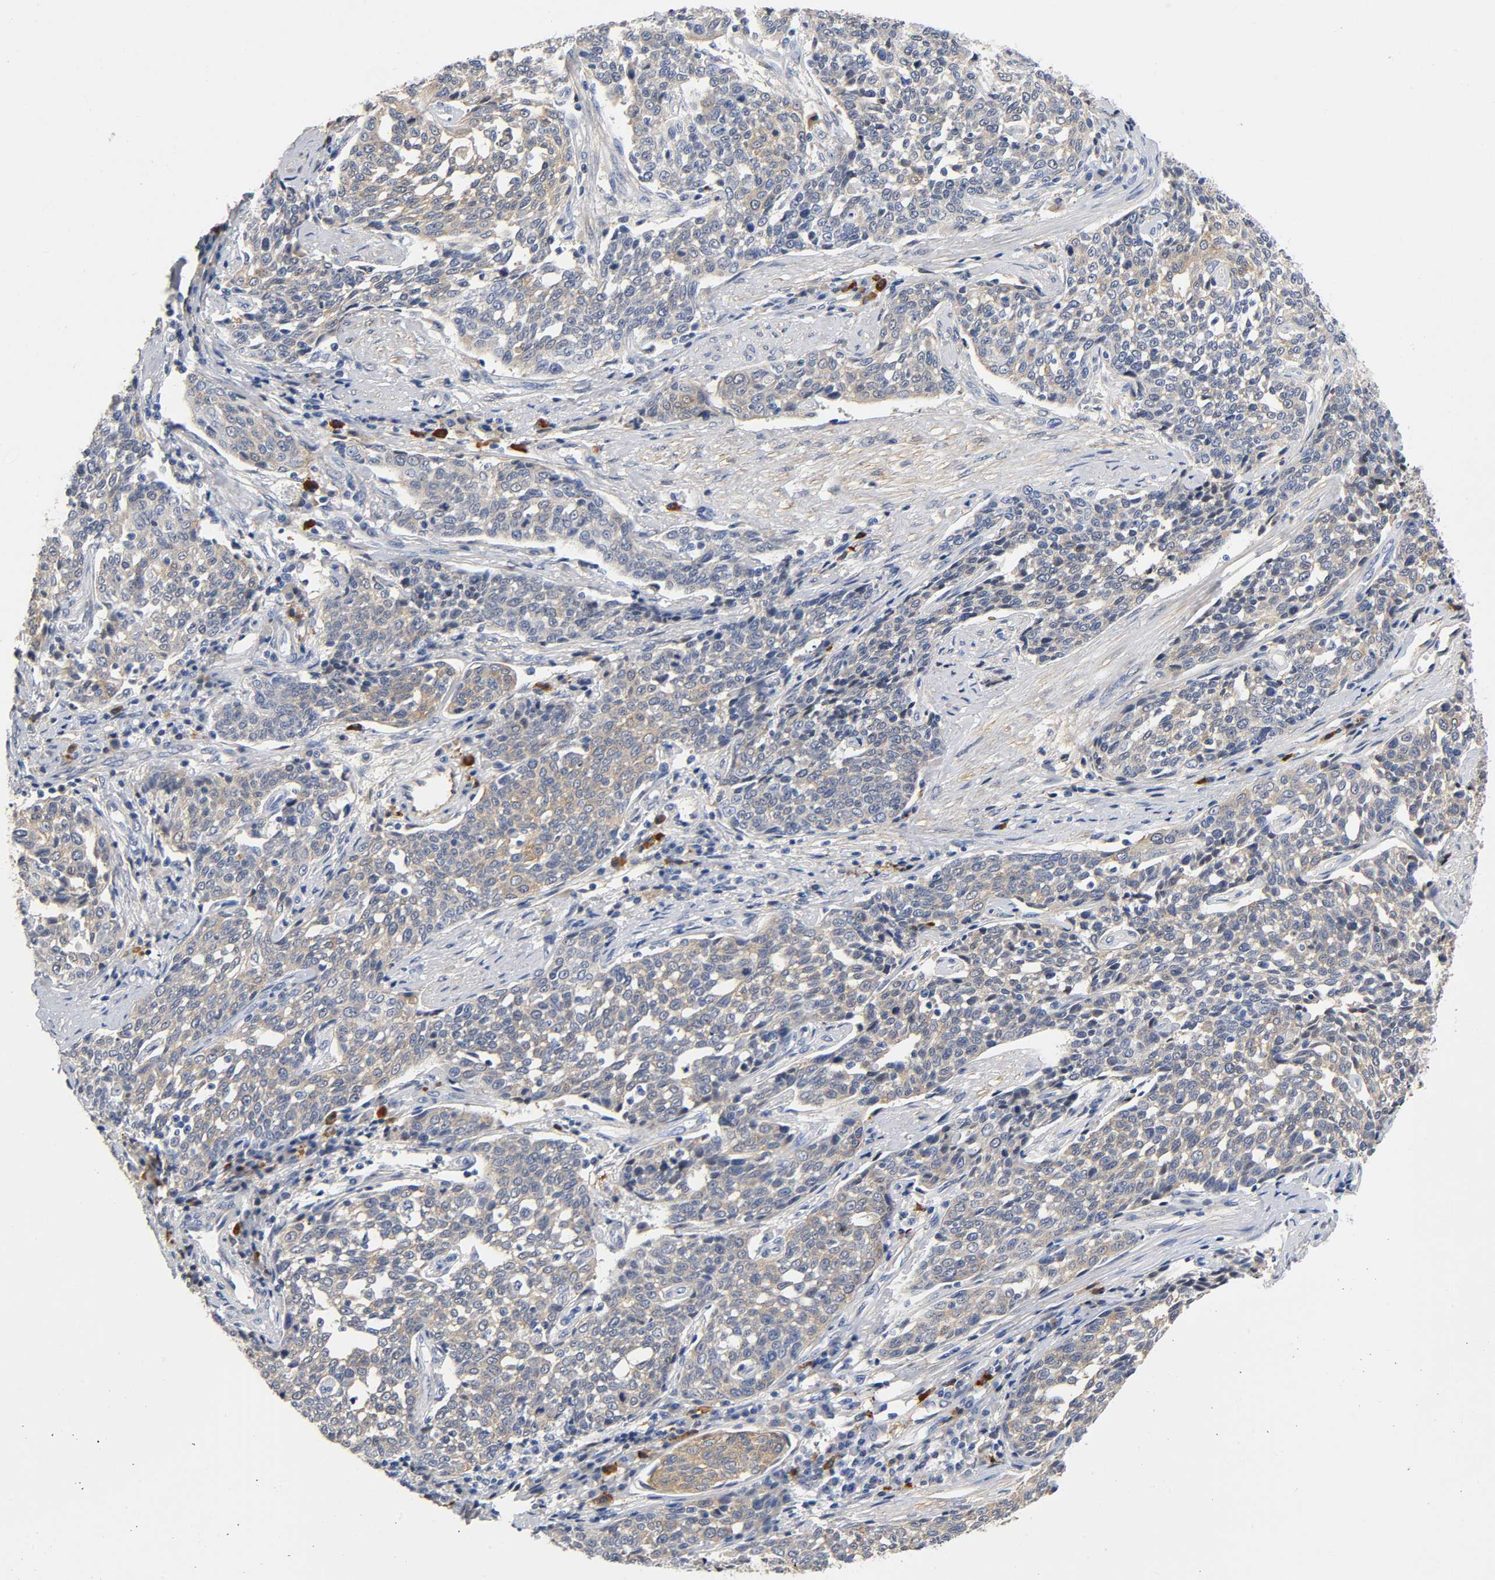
{"staining": {"intensity": "weak", "quantity": ">75%", "location": "cytoplasmic/membranous"}, "tissue": "cervical cancer", "cell_type": "Tumor cells", "image_type": "cancer", "snomed": [{"axis": "morphology", "description": "Squamous cell carcinoma, NOS"}, {"axis": "topography", "description": "Cervix"}], "caption": "Immunohistochemical staining of cervical cancer shows low levels of weak cytoplasmic/membranous staining in about >75% of tumor cells.", "gene": "TNC", "patient": {"sex": "female", "age": 34}}